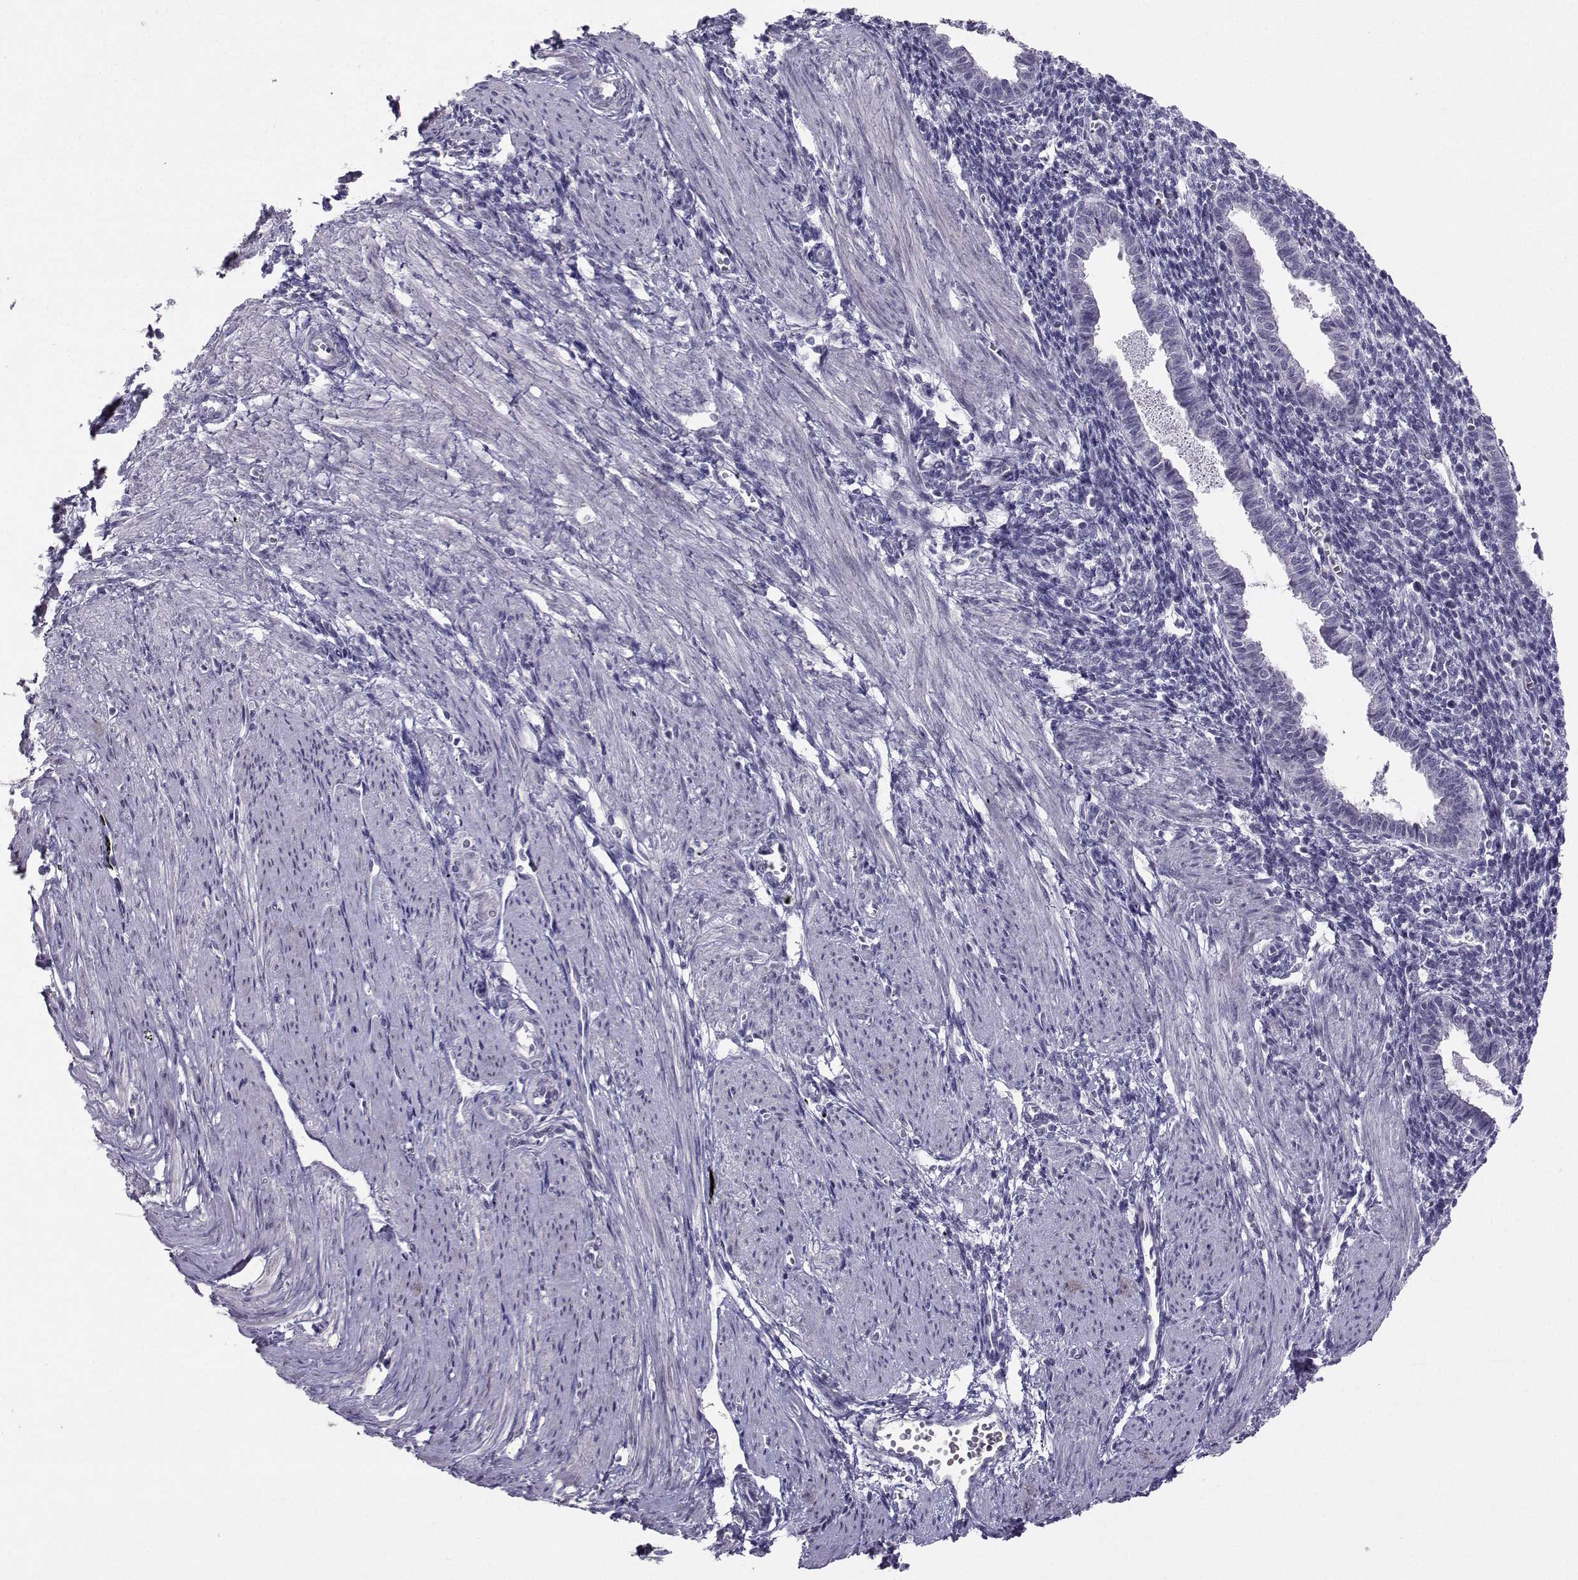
{"staining": {"intensity": "negative", "quantity": "none", "location": "none"}, "tissue": "endometrium", "cell_type": "Cells in endometrial stroma", "image_type": "normal", "snomed": [{"axis": "morphology", "description": "Normal tissue, NOS"}, {"axis": "topography", "description": "Endometrium"}], "caption": "Immunohistochemical staining of normal human endometrium displays no significant positivity in cells in endometrial stroma.", "gene": "CARTPT", "patient": {"sex": "female", "age": 37}}